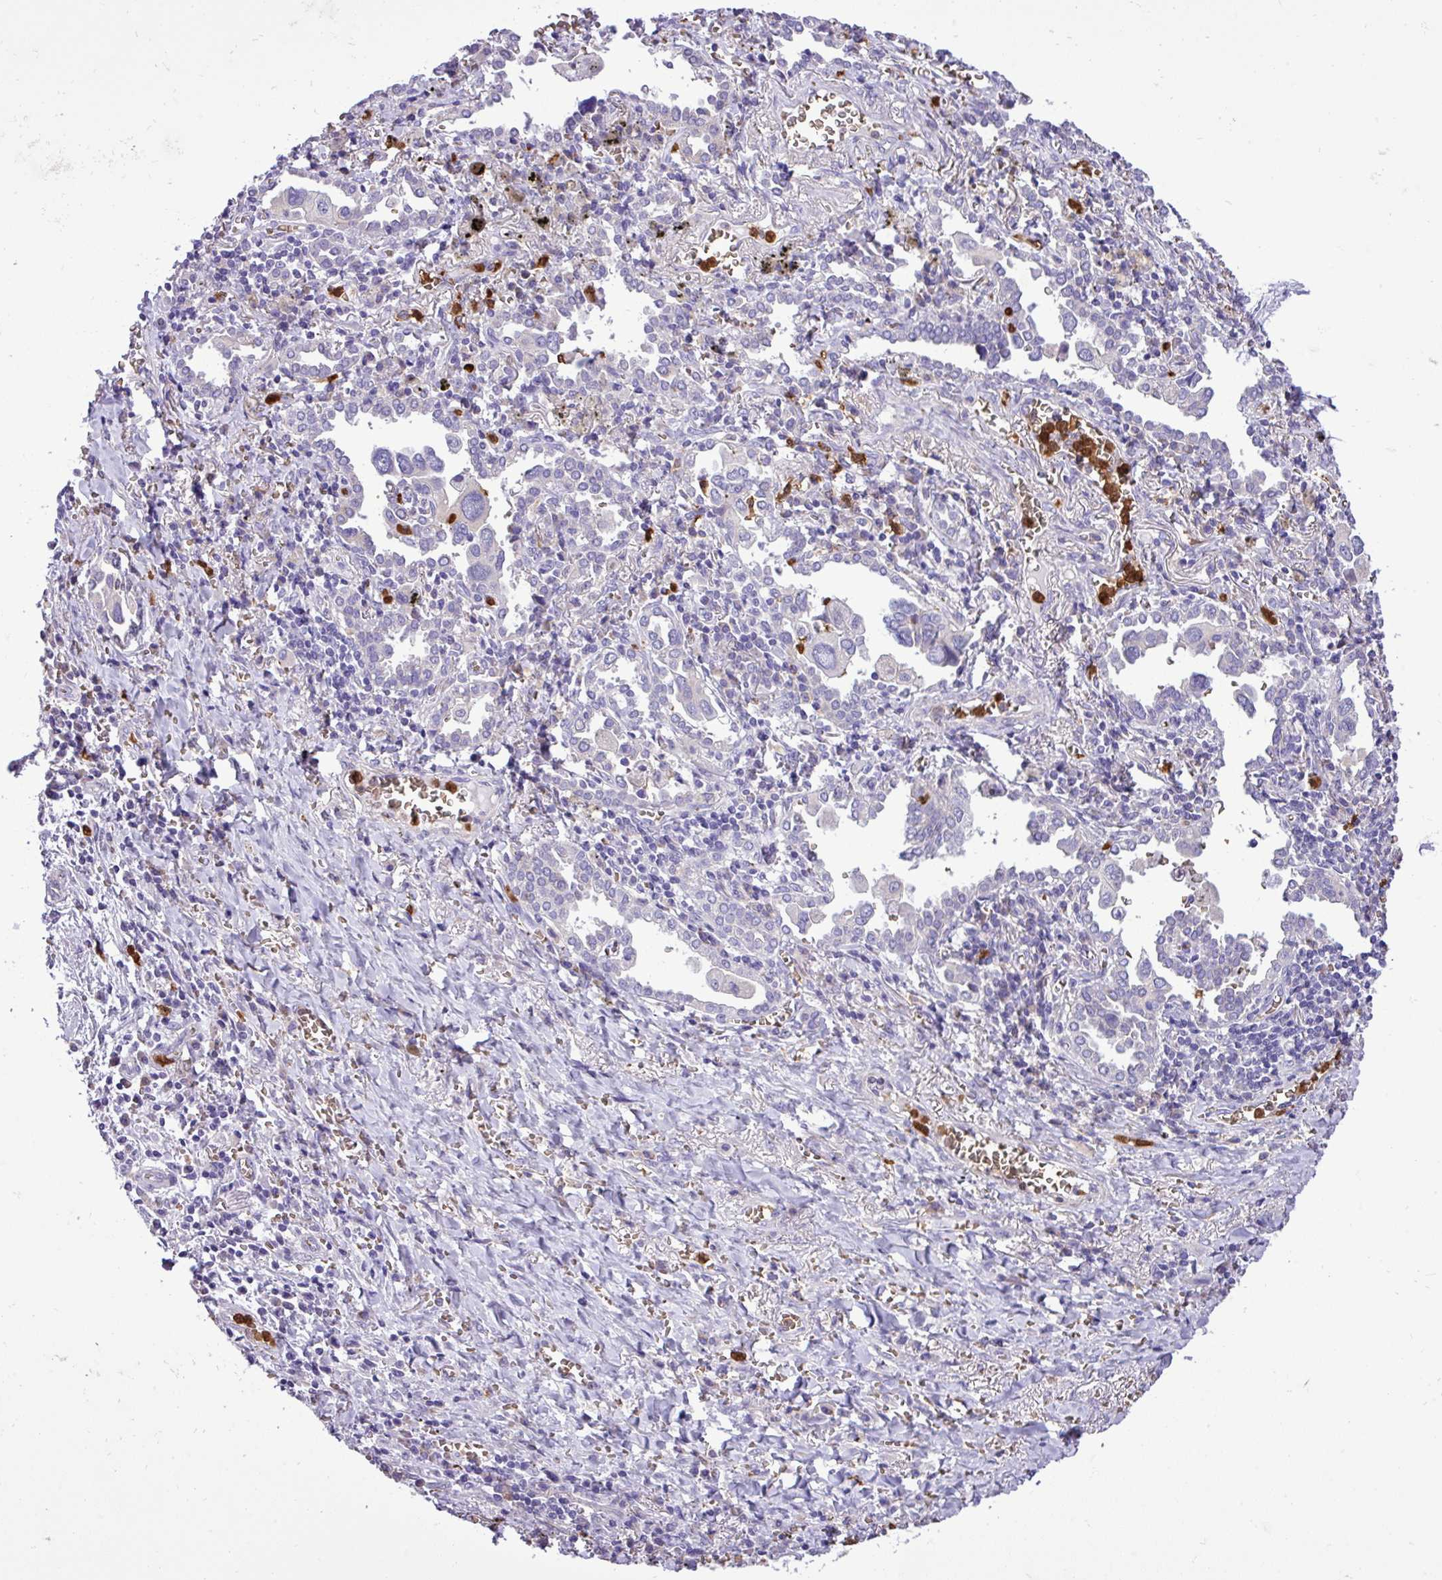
{"staining": {"intensity": "negative", "quantity": "none", "location": "none"}, "tissue": "lung cancer", "cell_type": "Tumor cells", "image_type": "cancer", "snomed": [{"axis": "morphology", "description": "Adenocarcinoma, NOS"}, {"axis": "topography", "description": "Lung"}], "caption": "Immunohistochemistry (IHC) micrograph of human adenocarcinoma (lung) stained for a protein (brown), which reveals no staining in tumor cells. (Brightfield microscopy of DAB (3,3'-diaminobenzidine) IHC at high magnification).", "gene": "MGAT4B", "patient": {"sex": "male", "age": 76}}